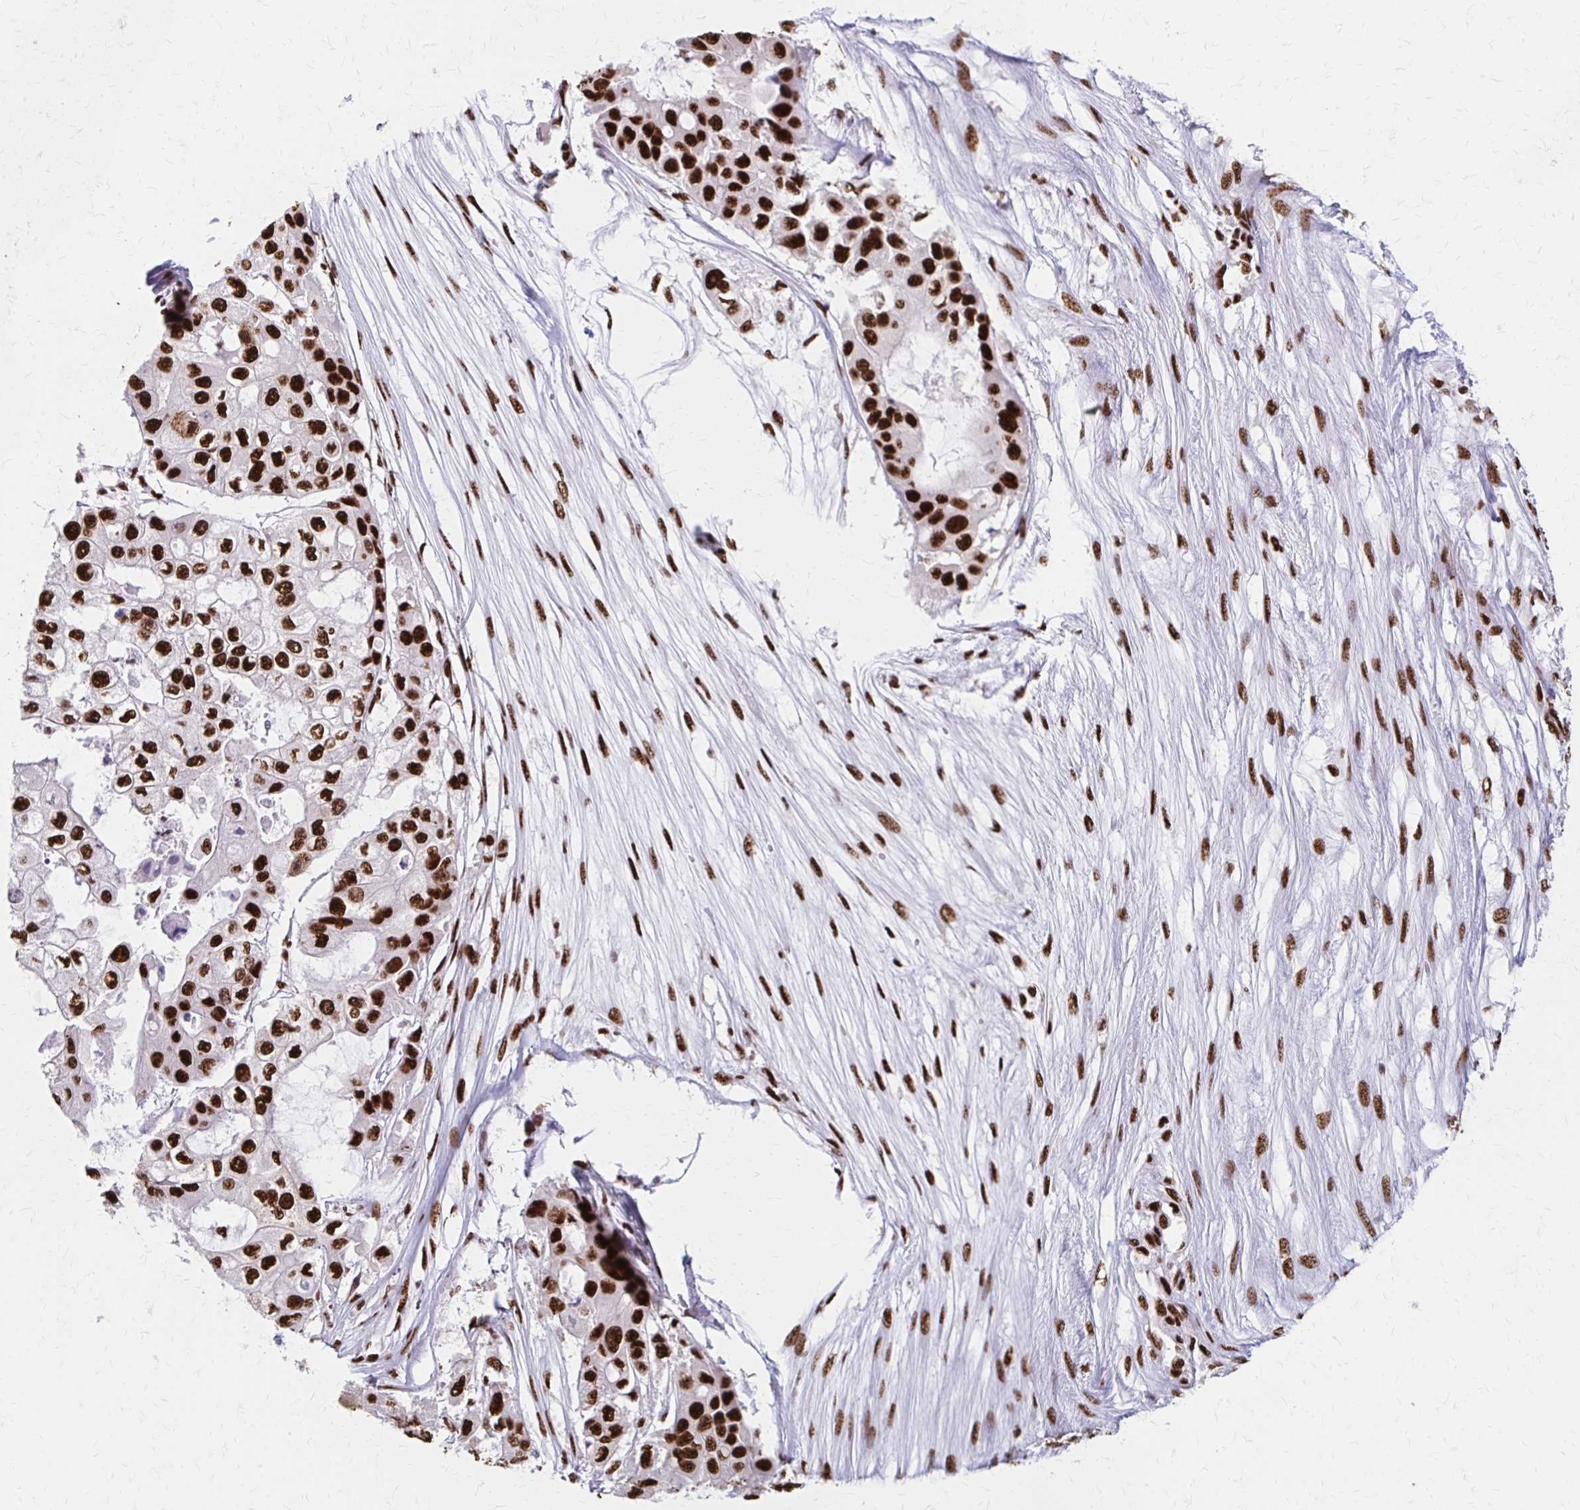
{"staining": {"intensity": "strong", "quantity": ">75%", "location": "nuclear"}, "tissue": "ovarian cancer", "cell_type": "Tumor cells", "image_type": "cancer", "snomed": [{"axis": "morphology", "description": "Cystadenocarcinoma, serous, NOS"}, {"axis": "topography", "description": "Ovary"}], "caption": "There is high levels of strong nuclear positivity in tumor cells of serous cystadenocarcinoma (ovarian), as demonstrated by immunohistochemical staining (brown color).", "gene": "CNKSR3", "patient": {"sex": "female", "age": 56}}